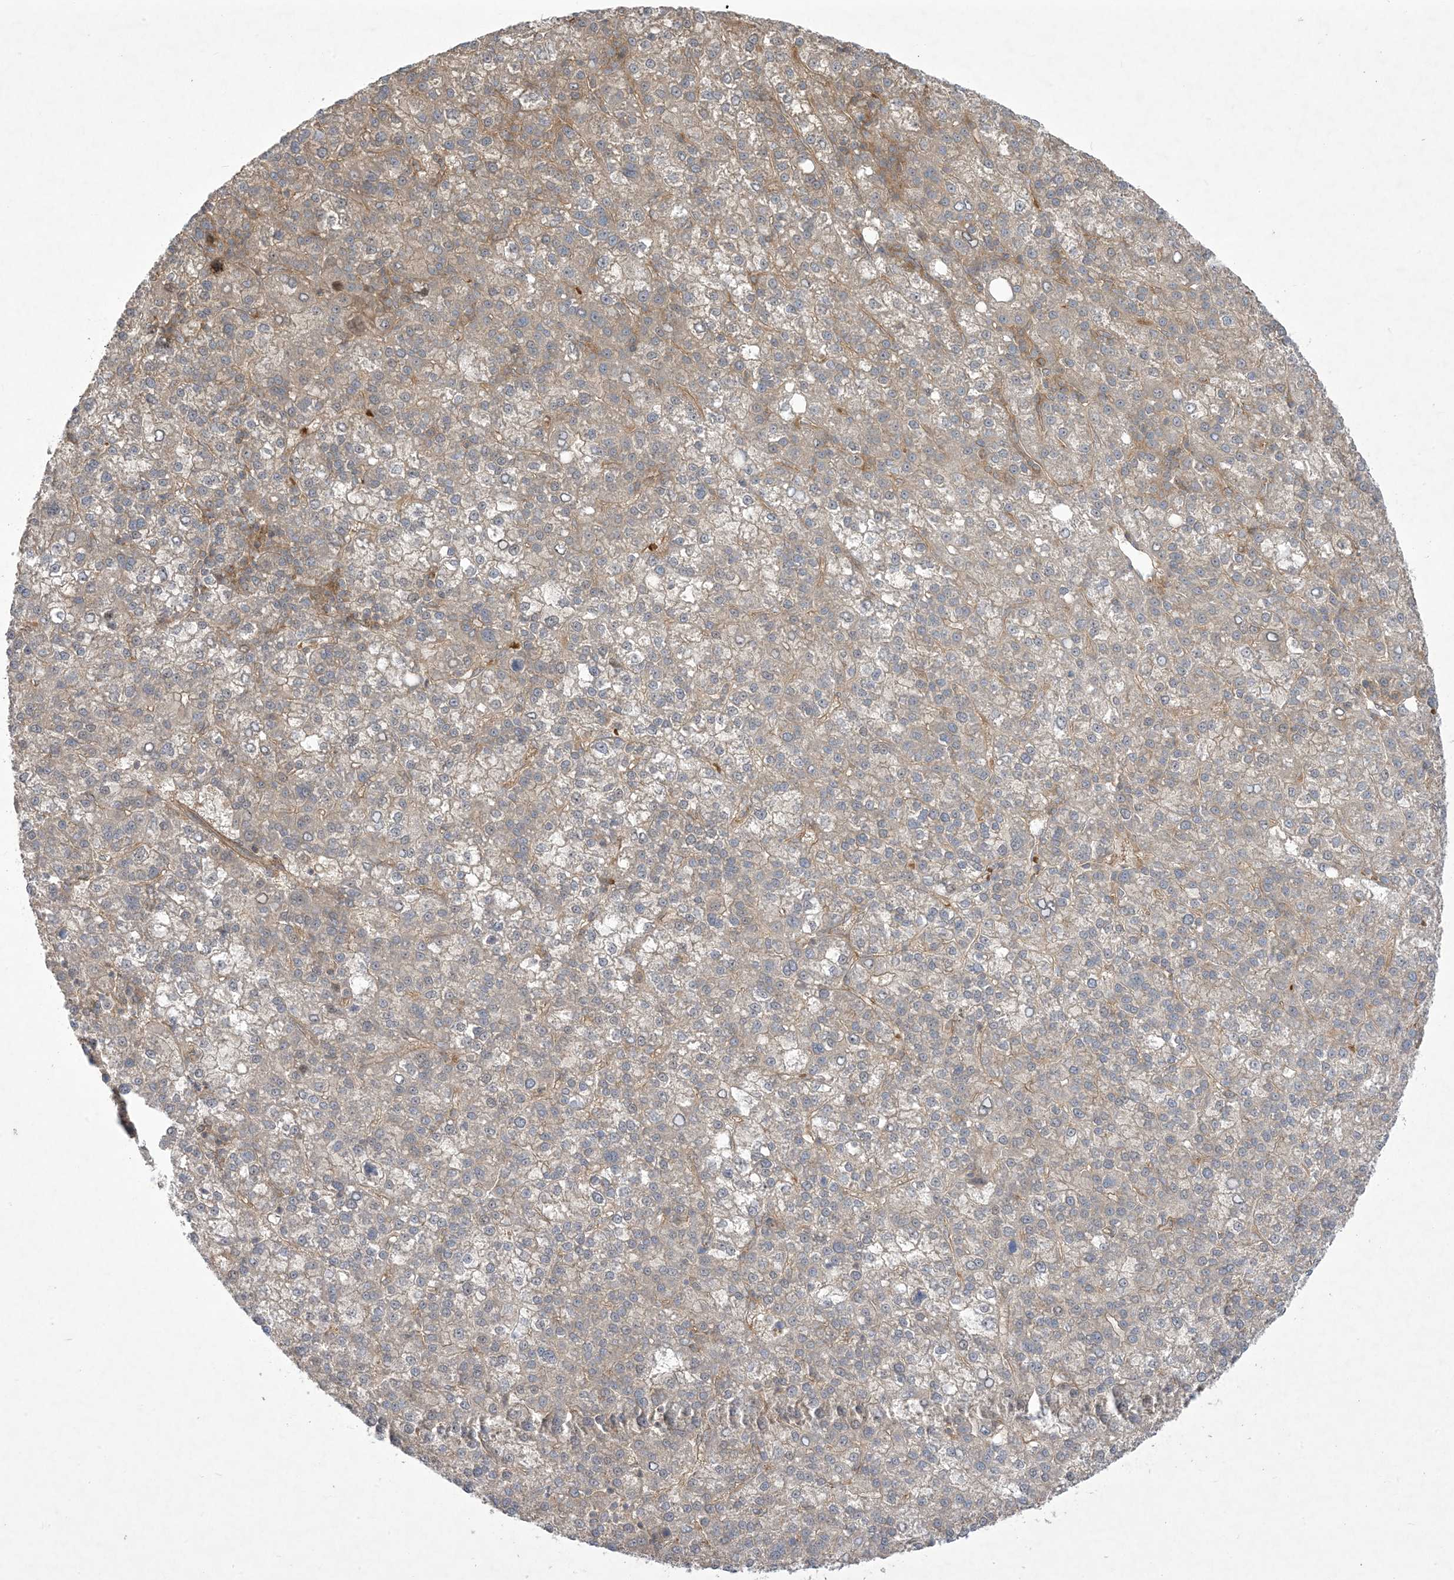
{"staining": {"intensity": "weak", "quantity": "25%-75%", "location": "cytoplasmic/membranous"}, "tissue": "liver cancer", "cell_type": "Tumor cells", "image_type": "cancer", "snomed": [{"axis": "morphology", "description": "Carcinoma, Hepatocellular, NOS"}, {"axis": "topography", "description": "Liver"}], "caption": "An image of human liver cancer (hepatocellular carcinoma) stained for a protein exhibits weak cytoplasmic/membranous brown staining in tumor cells. (DAB (3,3'-diaminobenzidine) IHC, brown staining for protein, blue staining for nuclei).", "gene": "SOGA3", "patient": {"sex": "female", "age": 58}}